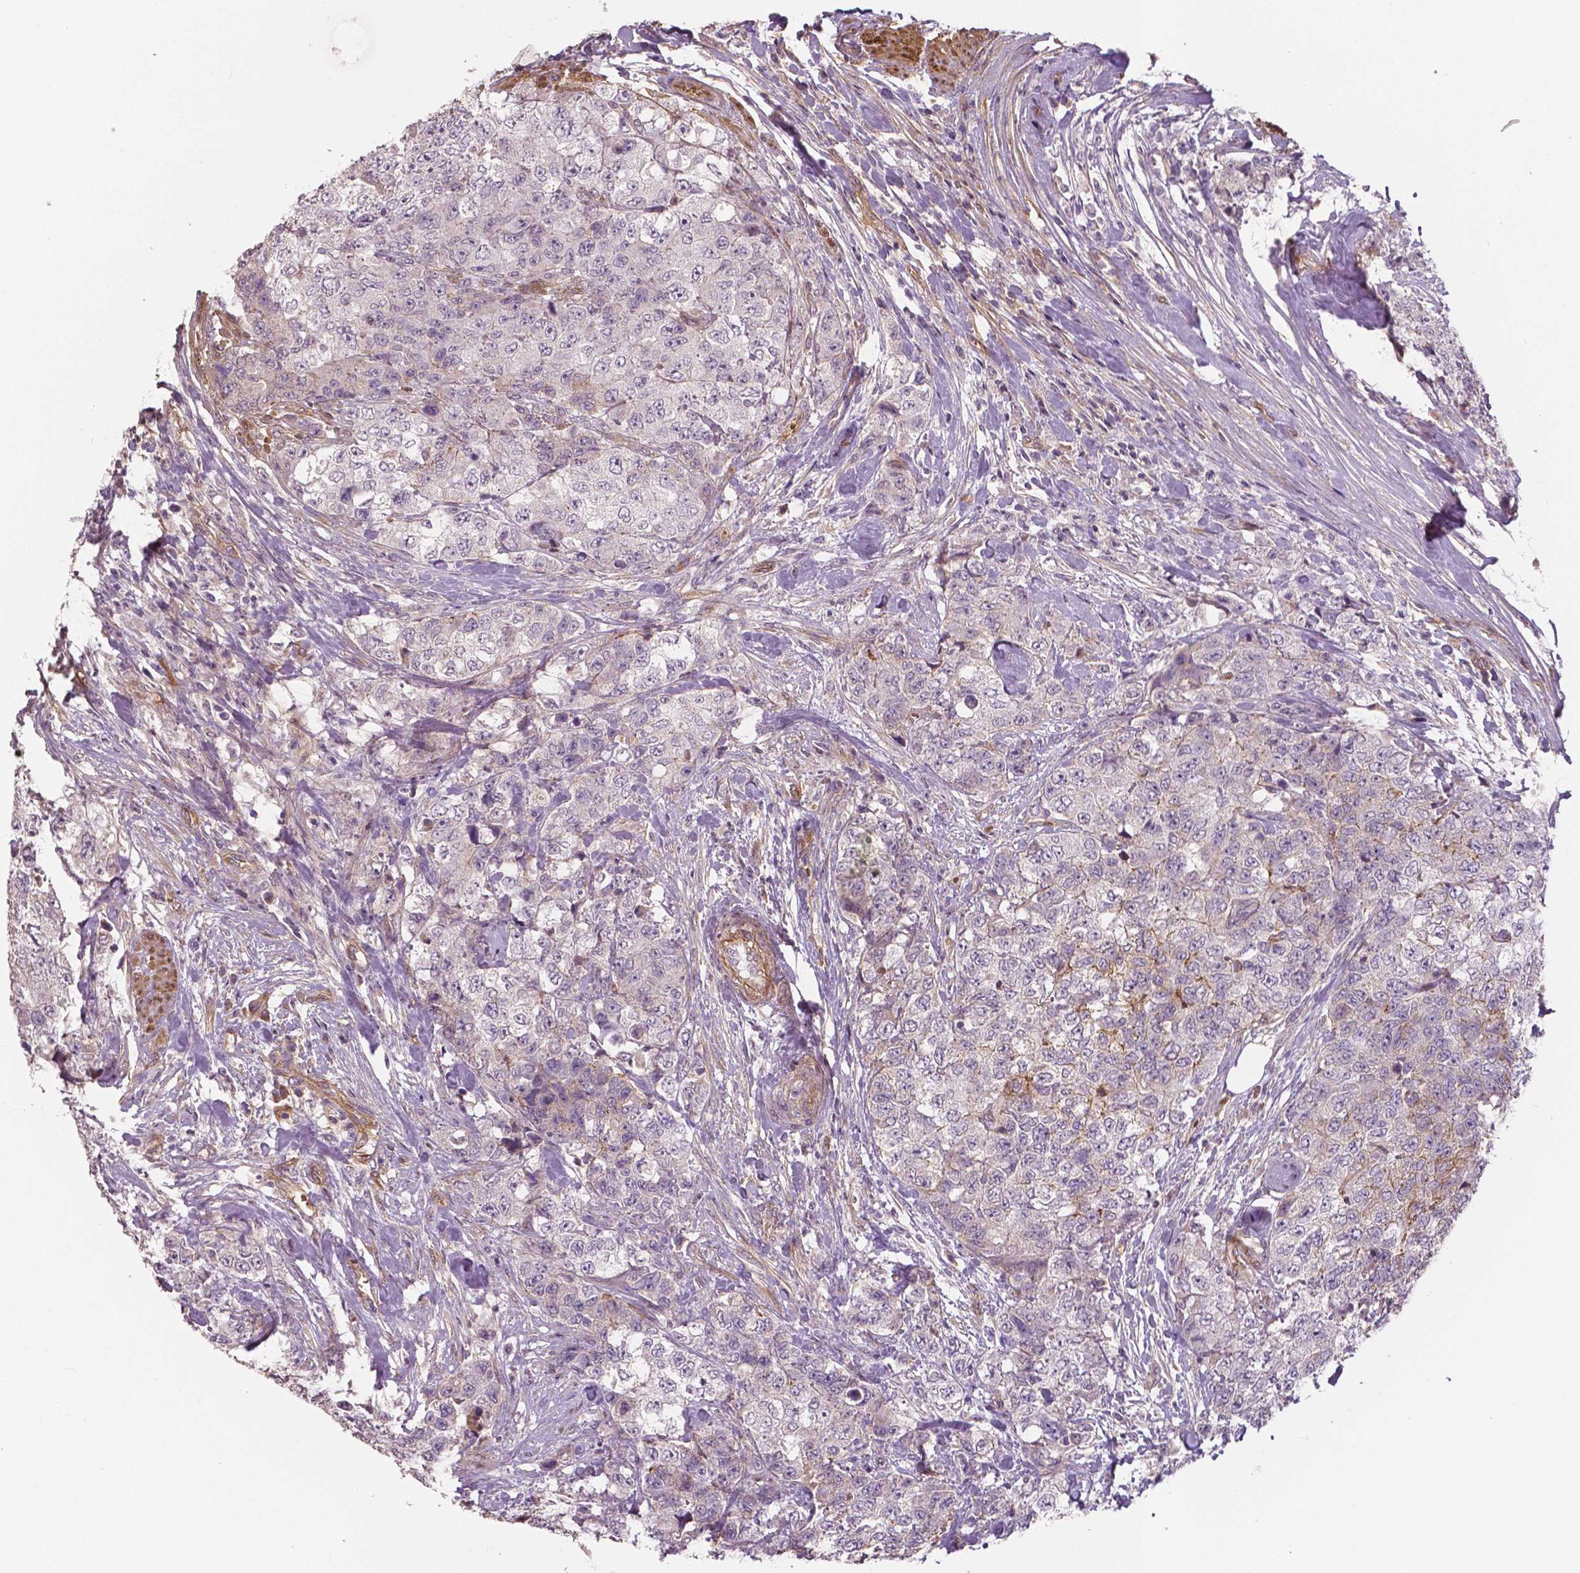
{"staining": {"intensity": "weak", "quantity": "<25%", "location": "cytoplasmic/membranous"}, "tissue": "urothelial cancer", "cell_type": "Tumor cells", "image_type": "cancer", "snomed": [{"axis": "morphology", "description": "Urothelial carcinoma, High grade"}, {"axis": "topography", "description": "Urinary bladder"}], "caption": "DAB (3,3'-diaminobenzidine) immunohistochemical staining of human urothelial carcinoma (high-grade) reveals no significant staining in tumor cells.", "gene": "FLT1", "patient": {"sex": "female", "age": 78}}